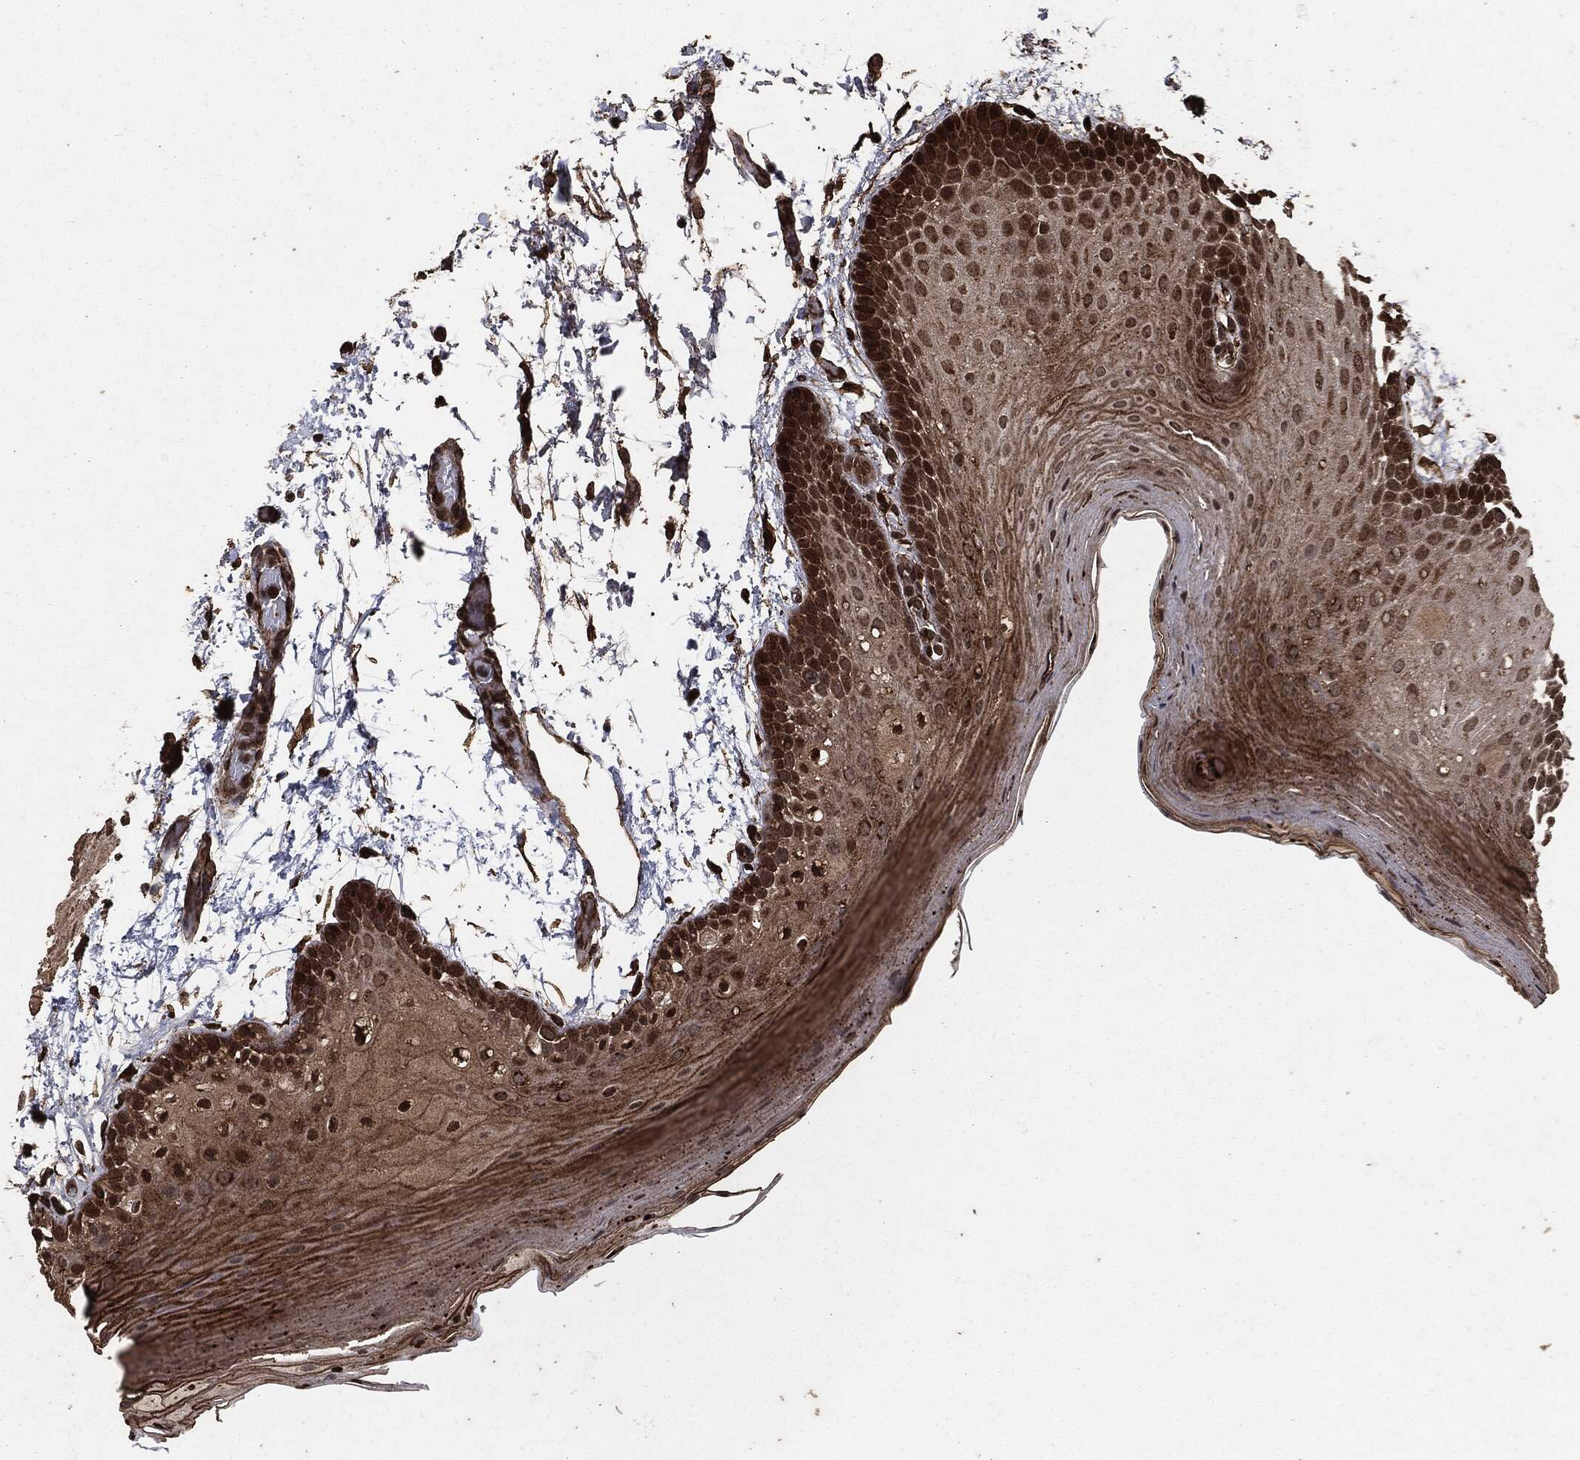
{"staining": {"intensity": "strong", "quantity": "25%-75%", "location": "cytoplasmic/membranous,nuclear"}, "tissue": "oral mucosa", "cell_type": "Squamous epithelial cells", "image_type": "normal", "snomed": [{"axis": "morphology", "description": "Normal tissue, NOS"}, {"axis": "topography", "description": "Oral tissue"}], "caption": "Immunohistochemical staining of unremarkable human oral mucosa demonstrates high levels of strong cytoplasmic/membranous,nuclear staining in about 25%-75% of squamous epithelial cells. The staining was performed using DAB, with brown indicating positive protein expression. Nuclei are stained blue with hematoxylin.", "gene": "EGFR", "patient": {"sex": "male", "age": 62}}